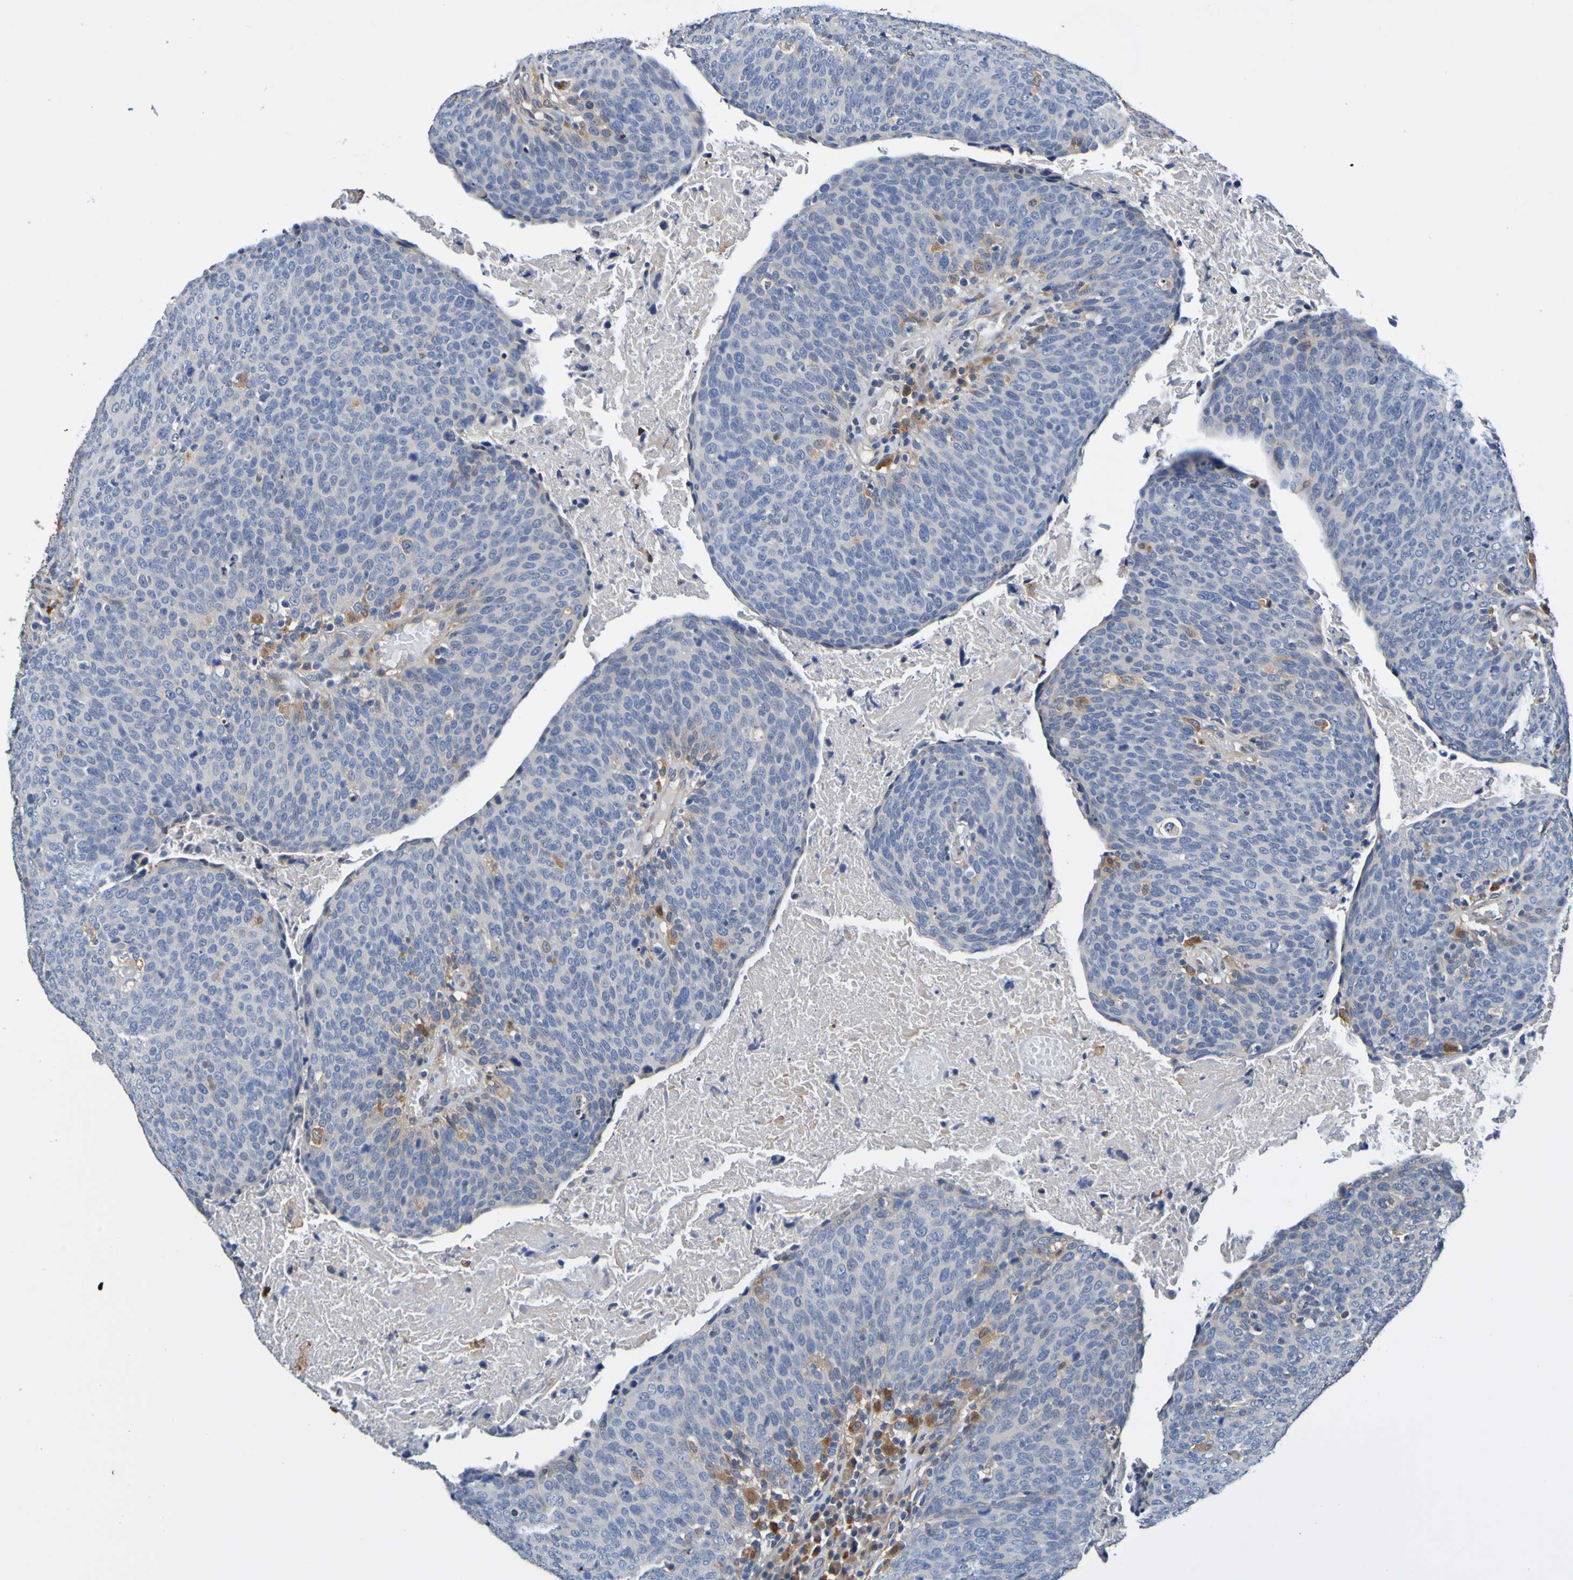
{"staining": {"intensity": "negative", "quantity": "none", "location": "none"}, "tissue": "head and neck cancer", "cell_type": "Tumor cells", "image_type": "cancer", "snomed": [{"axis": "morphology", "description": "Squamous cell carcinoma, NOS"}, {"axis": "morphology", "description": "Squamous cell carcinoma, metastatic, NOS"}, {"axis": "topography", "description": "Lymph node"}, {"axis": "topography", "description": "Head-Neck"}], "caption": "The IHC histopathology image has no significant positivity in tumor cells of metastatic squamous cell carcinoma (head and neck) tissue.", "gene": "METAP2", "patient": {"sex": "male", "age": 62}}